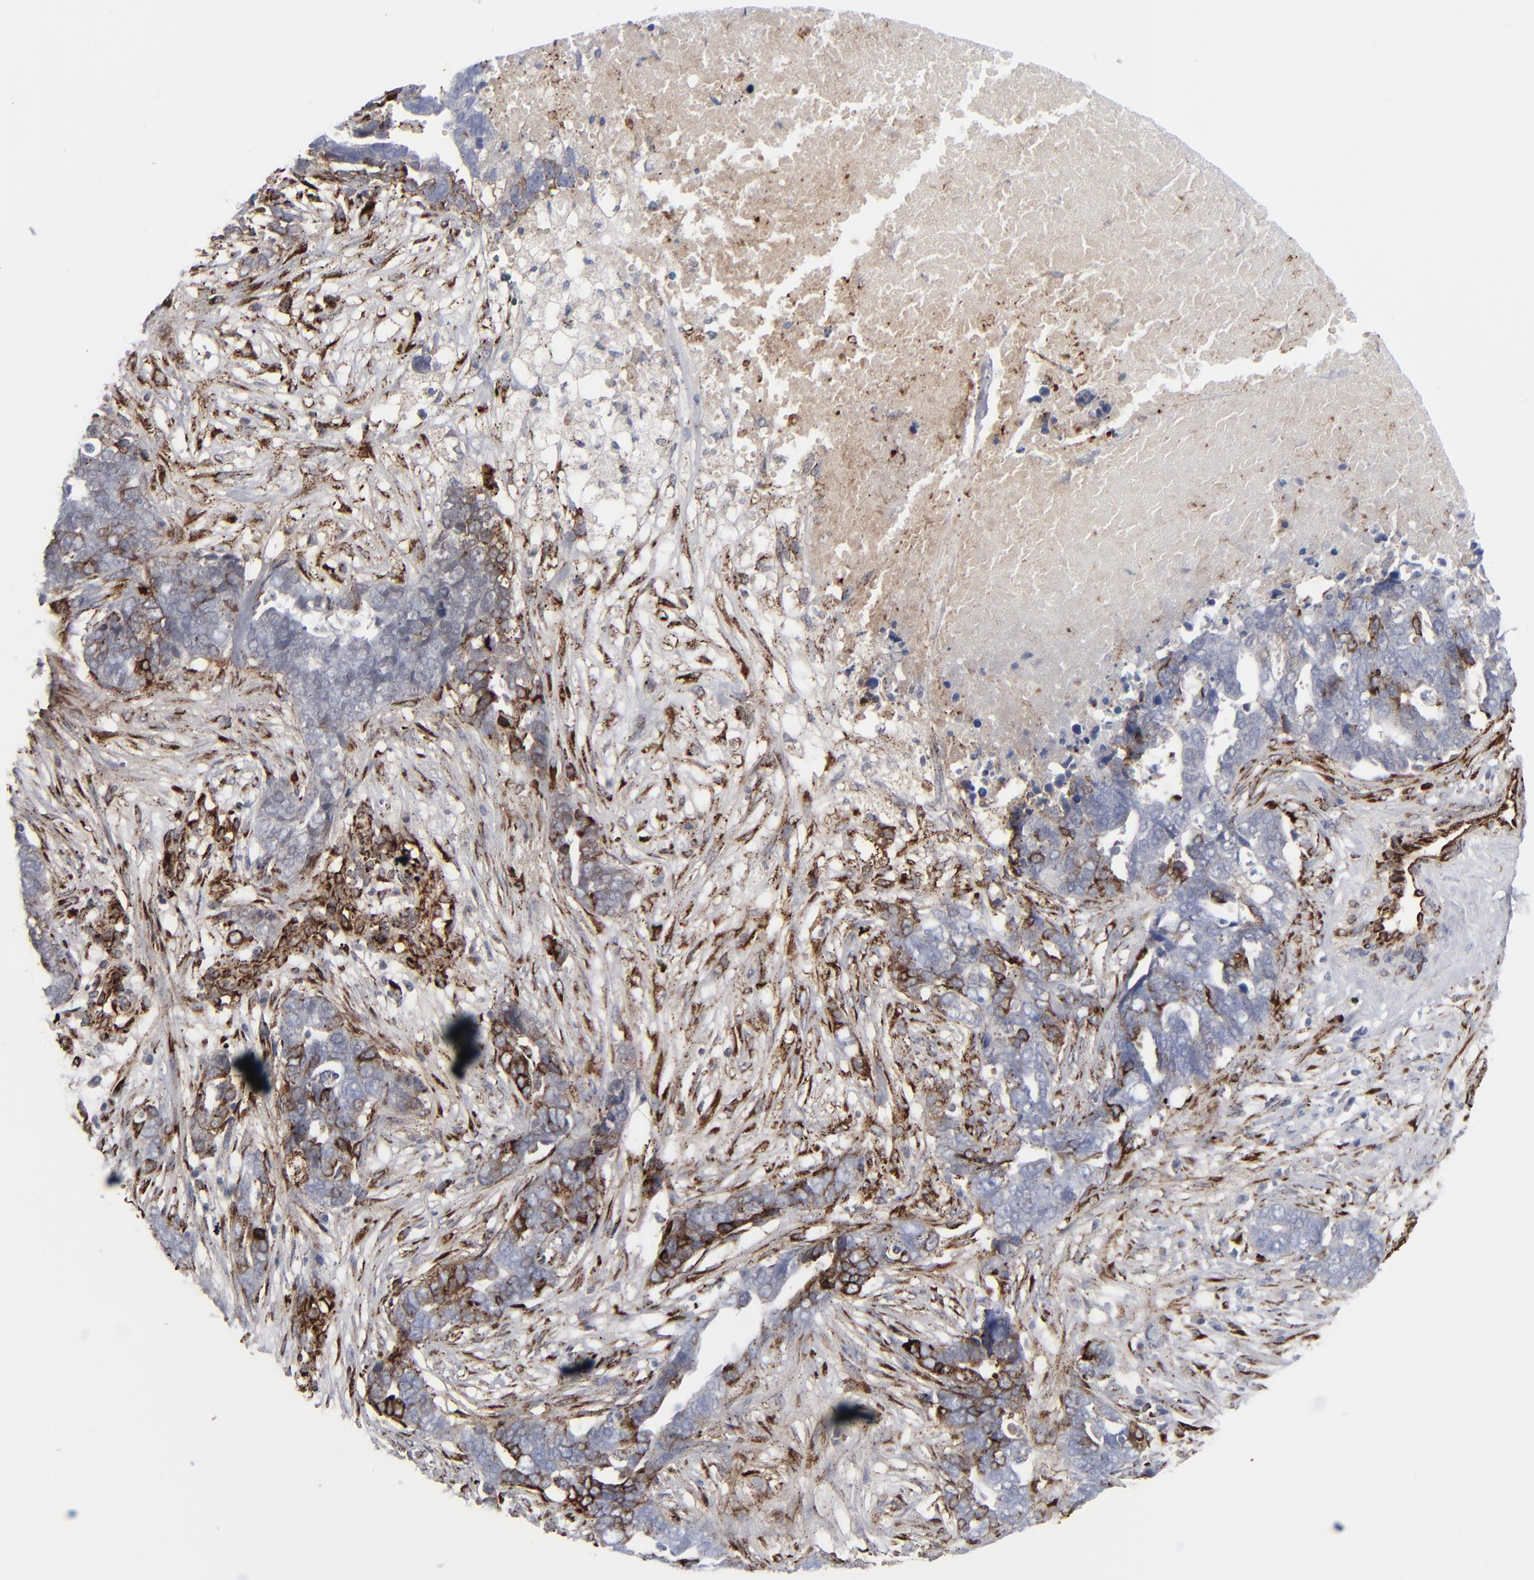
{"staining": {"intensity": "negative", "quantity": "none", "location": "none"}, "tissue": "ovarian cancer", "cell_type": "Tumor cells", "image_type": "cancer", "snomed": [{"axis": "morphology", "description": "Normal tissue, NOS"}, {"axis": "morphology", "description": "Cystadenocarcinoma, serous, NOS"}, {"axis": "topography", "description": "Fallopian tube"}, {"axis": "topography", "description": "Ovary"}], "caption": "Photomicrograph shows no significant protein positivity in tumor cells of serous cystadenocarcinoma (ovarian).", "gene": "SPARC", "patient": {"sex": "female", "age": 56}}